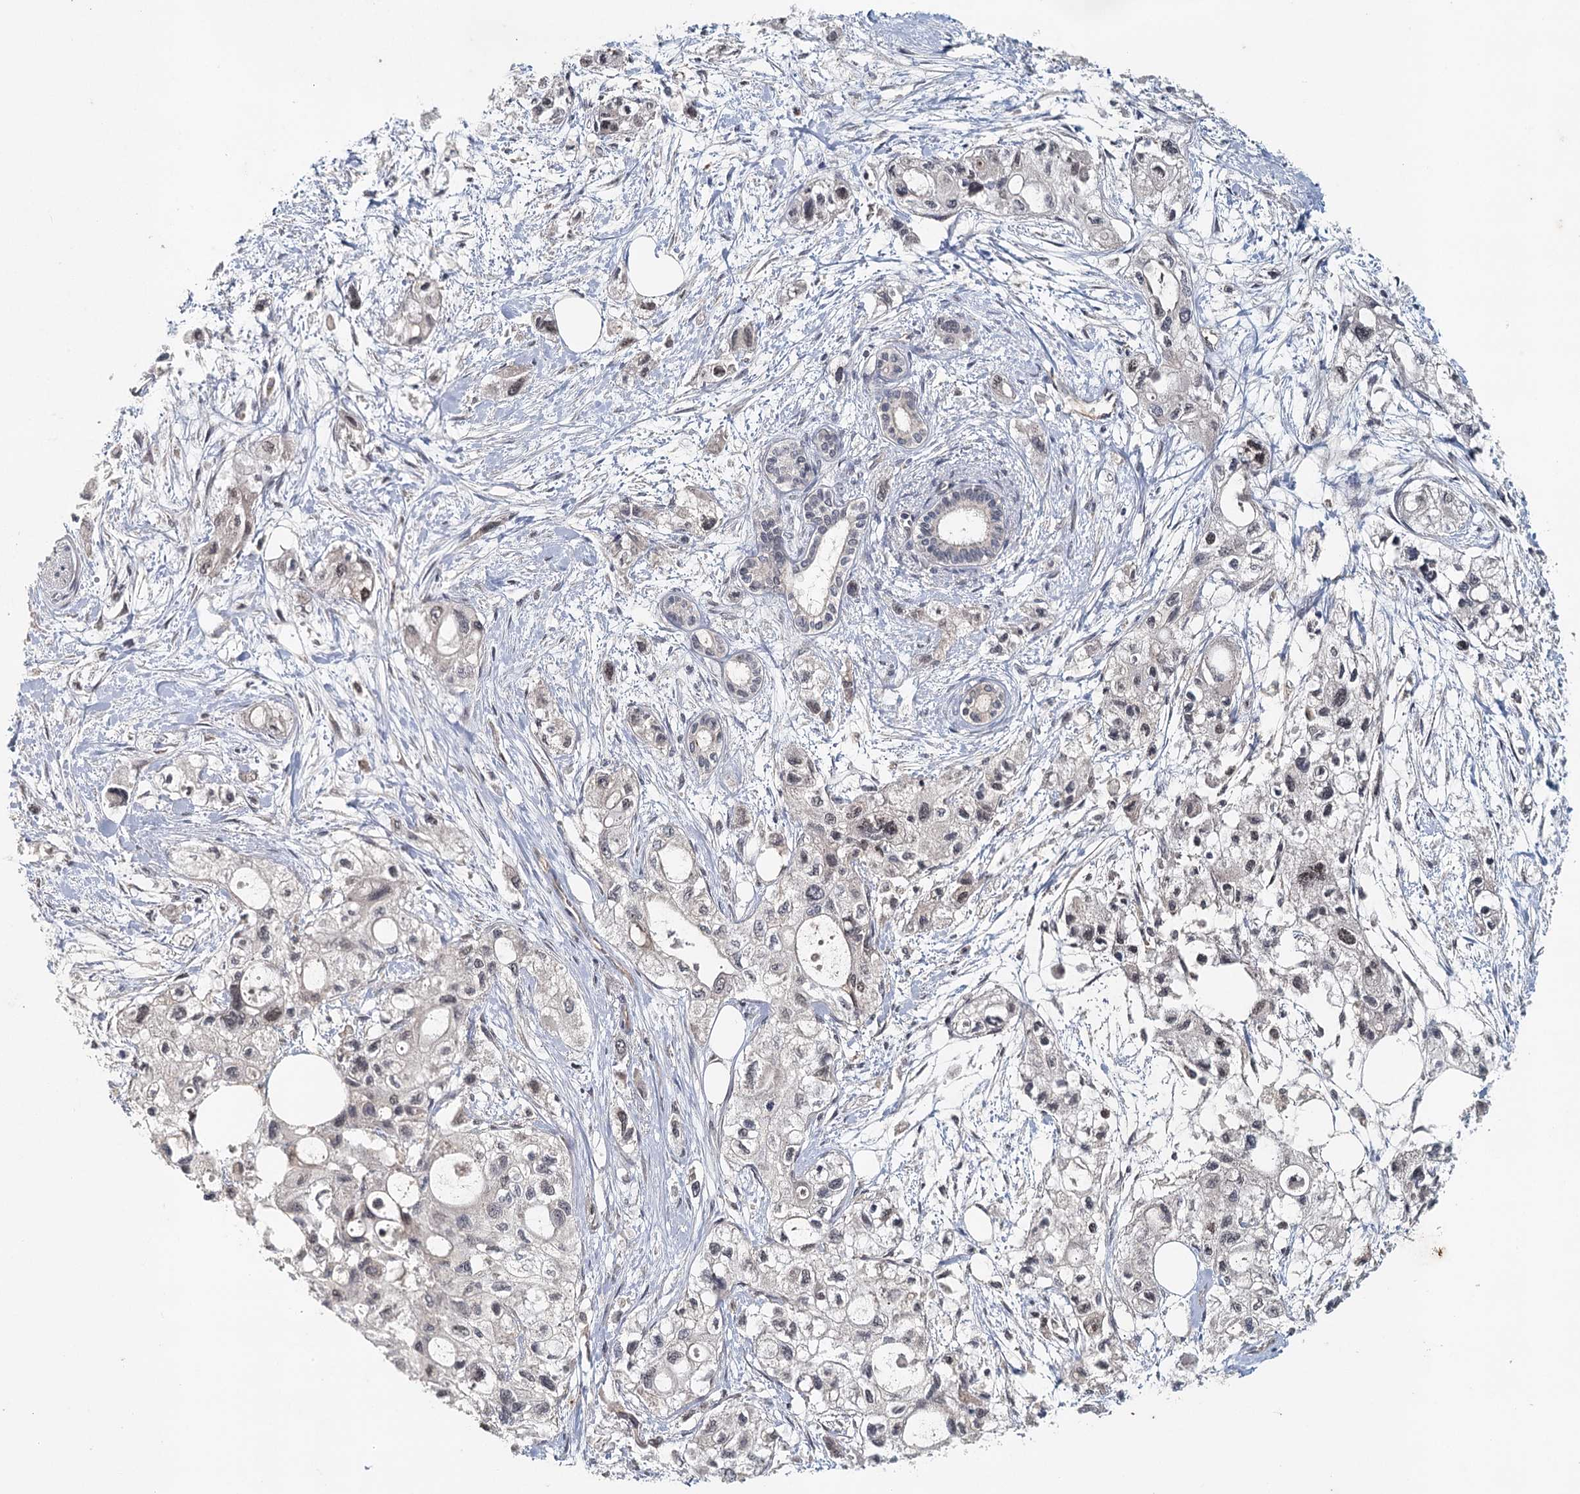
{"staining": {"intensity": "negative", "quantity": "none", "location": "none"}, "tissue": "pancreatic cancer", "cell_type": "Tumor cells", "image_type": "cancer", "snomed": [{"axis": "morphology", "description": "Adenocarcinoma, NOS"}, {"axis": "topography", "description": "Pancreas"}], "caption": "This is an immunohistochemistry micrograph of pancreatic cancer. There is no staining in tumor cells.", "gene": "SYNPO", "patient": {"sex": "male", "age": 75}}